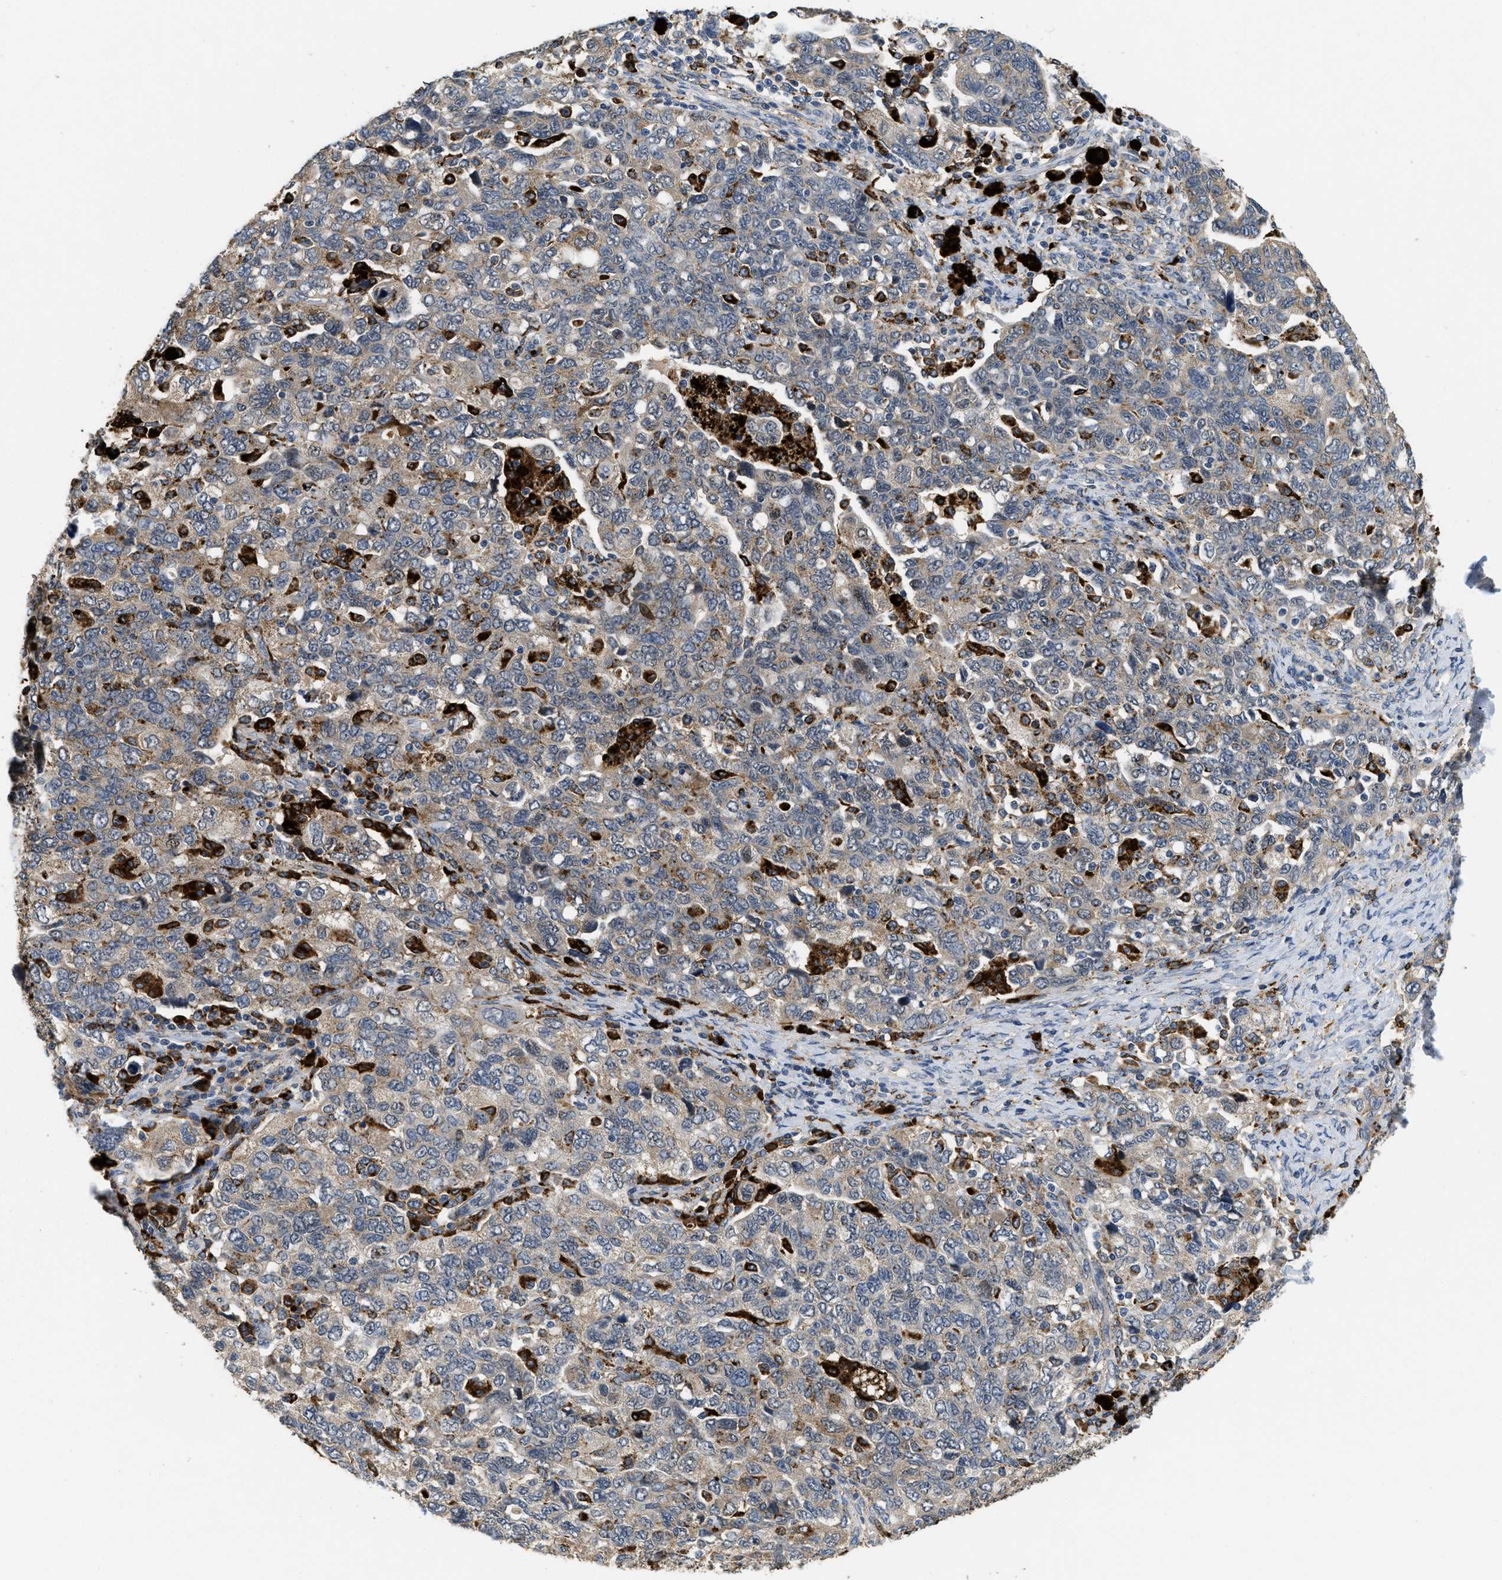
{"staining": {"intensity": "weak", "quantity": ">75%", "location": "cytoplasmic/membranous"}, "tissue": "ovarian cancer", "cell_type": "Tumor cells", "image_type": "cancer", "snomed": [{"axis": "morphology", "description": "Carcinoma, NOS"}, {"axis": "morphology", "description": "Cystadenocarcinoma, serous, NOS"}, {"axis": "topography", "description": "Ovary"}], "caption": "DAB immunohistochemical staining of human ovarian carcinoma demonstrates weak cytoplasmic/membranous protein positivity in approximately >75% of tumor cells.", "gene": "BMPR2", "patient": {"sex": "female", "age": 69}}